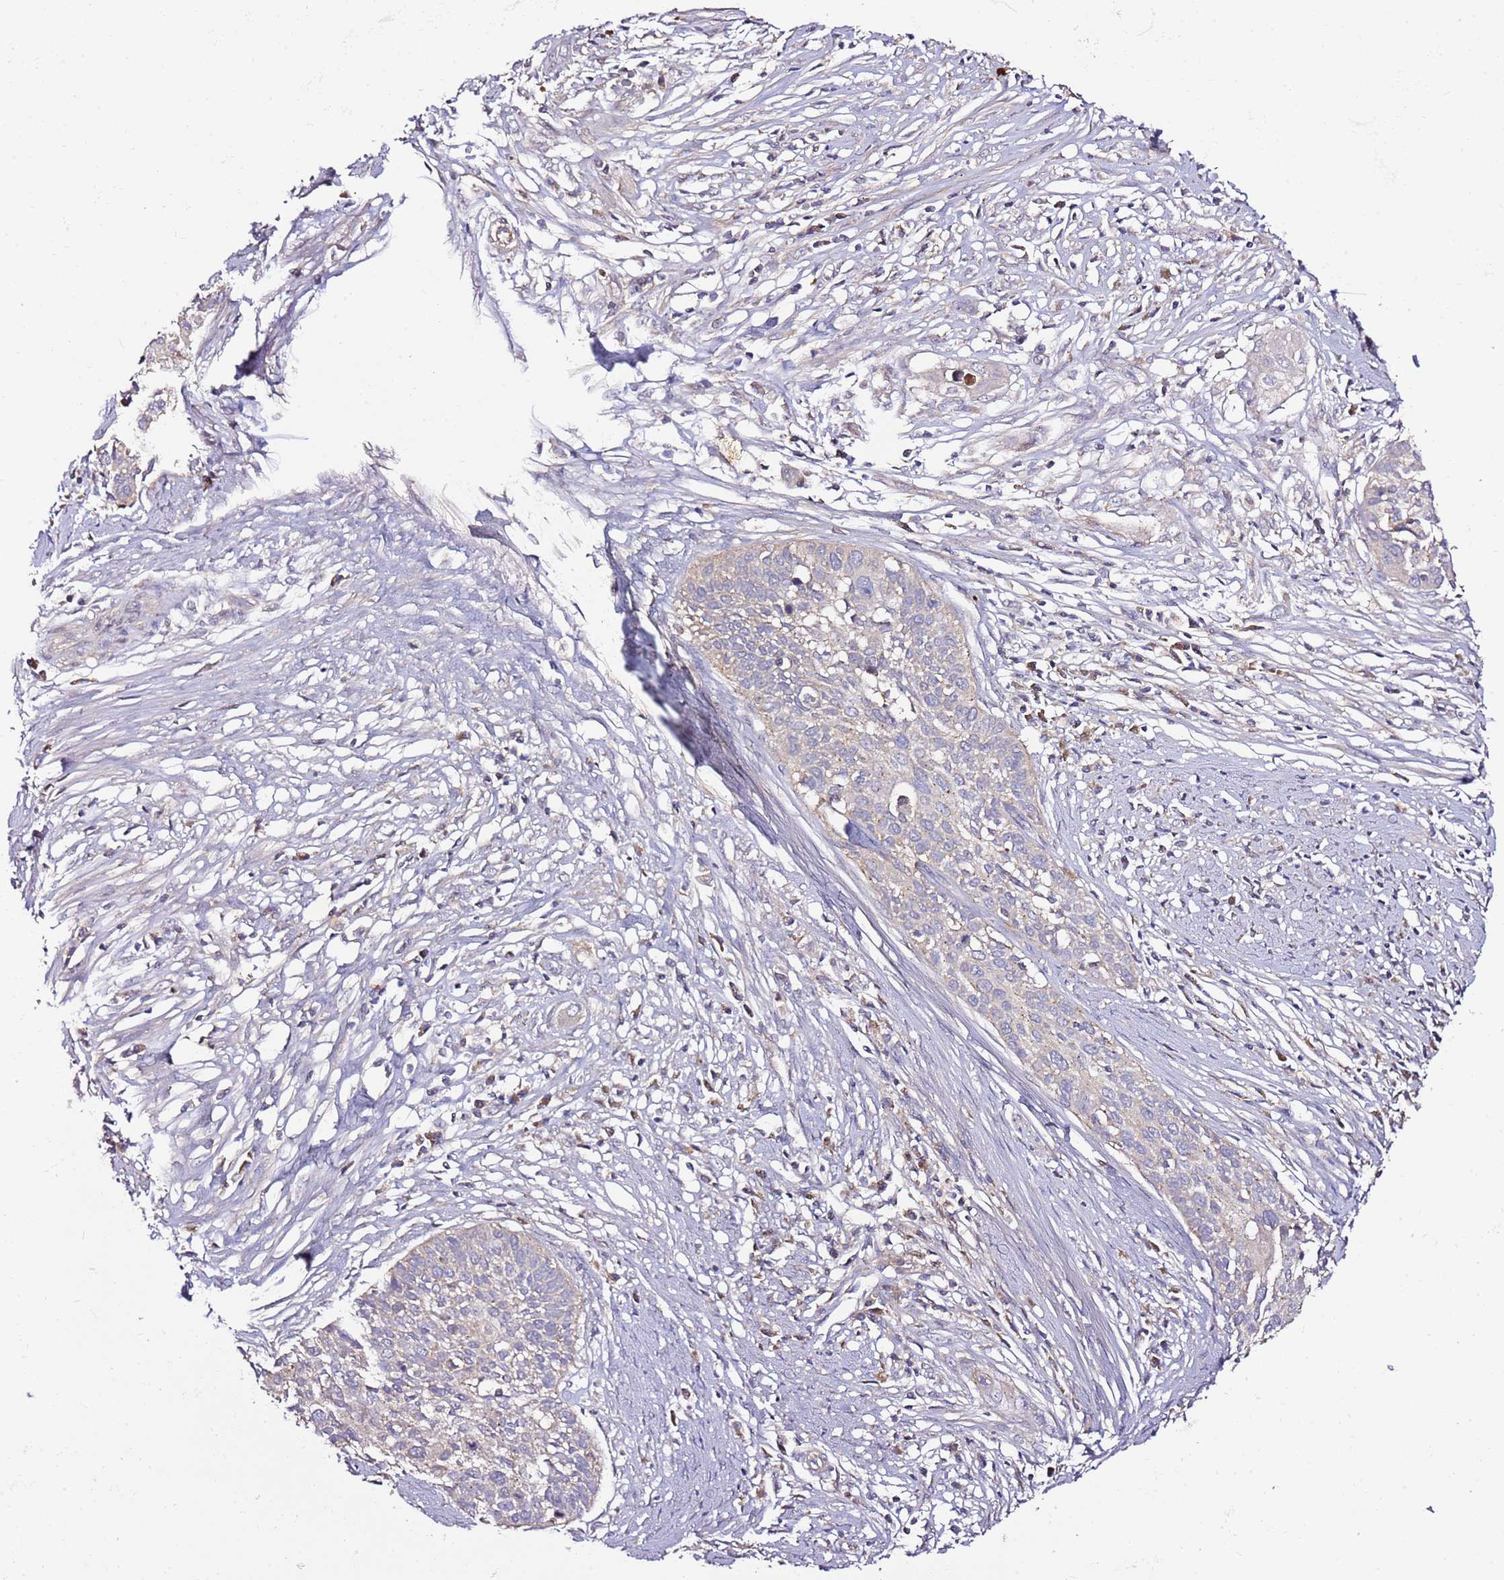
{"staining": {"intensity": "negative", "quantity": "none", "location": "none"}, "tissue": "cervical cancer", "cell_type": "Tumor cells", "image_type": "cancer", "snomed": [{"axis": "morphology", "description": "Squamous cell carcinoma, NOS"}, {"axis": "topography", "description": "Cervix"}], "caption": "This is an IHC photomicrograph of human cervical cancer (squamous cell carcinoma). There is no staining in tumor cells.", "gene": "KRTAP21-3", "patient": {"sex": "female", "age": 34}}